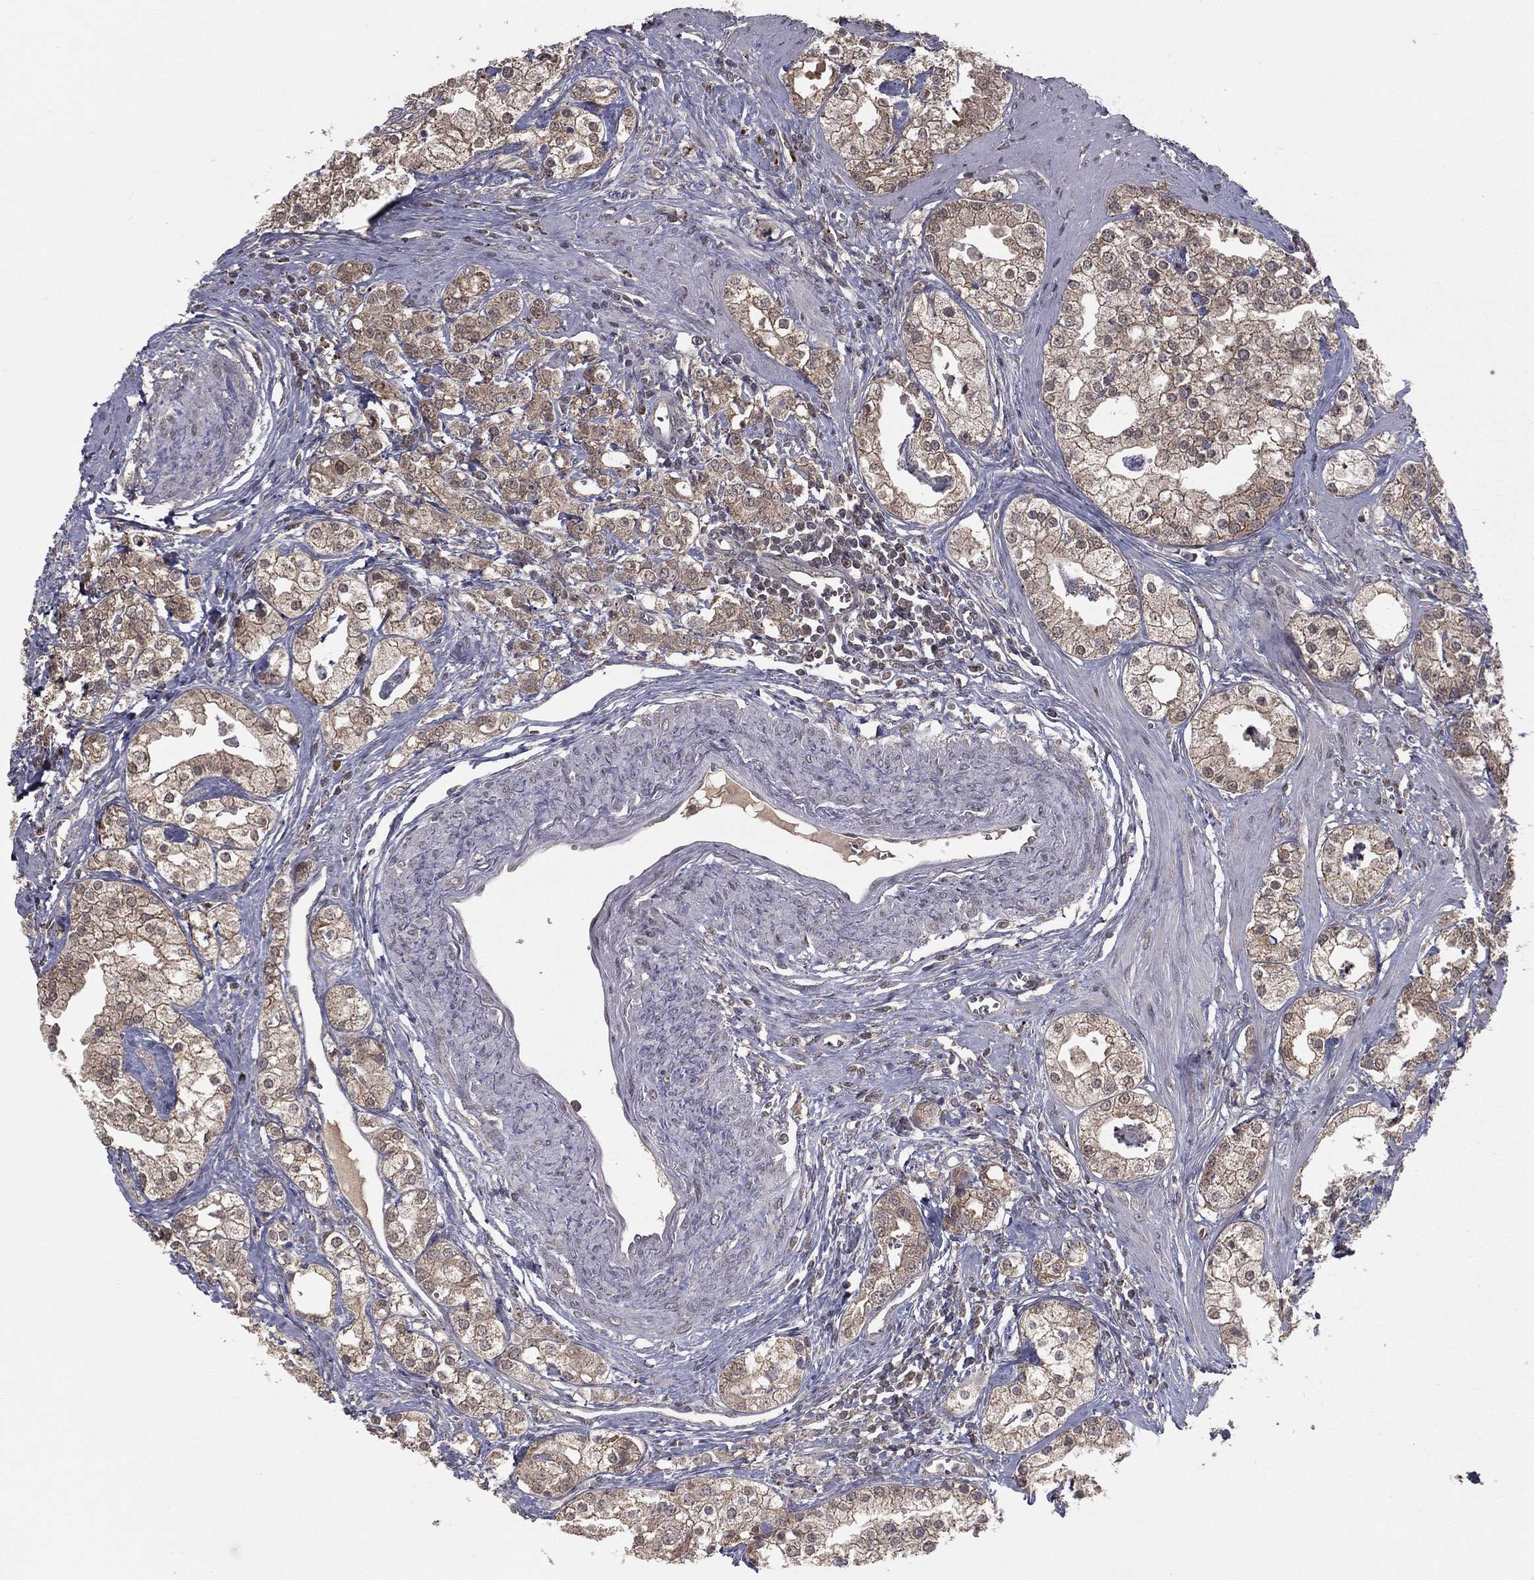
{"staining": {"intensity": "weak", "quantity": ">75%", "location": "cytoplasmic/membranous"}, "tissue": "prostate cancer", "cell_type": "Tumor cells", "image_type": "cancer", "snomed": [{"axis": "morphology", "description": "Adenocarcinoma, NOS"}, {"axis": "topography", "description": "Prostate and seminal vesicle, NOS"}, {"axis": "topography", "description": "Prostate"}], "caption": "An immunohistochemistry (IHC) micrograph of neoplastic tissue is shown. Protein staining in brown shows weak cytoplasmic/membranous positivity in adenocarcinoma (prostate) within tumor cells.", "gene": "ZDHHC15", "patient": {"sex": "male", "age": 62}}